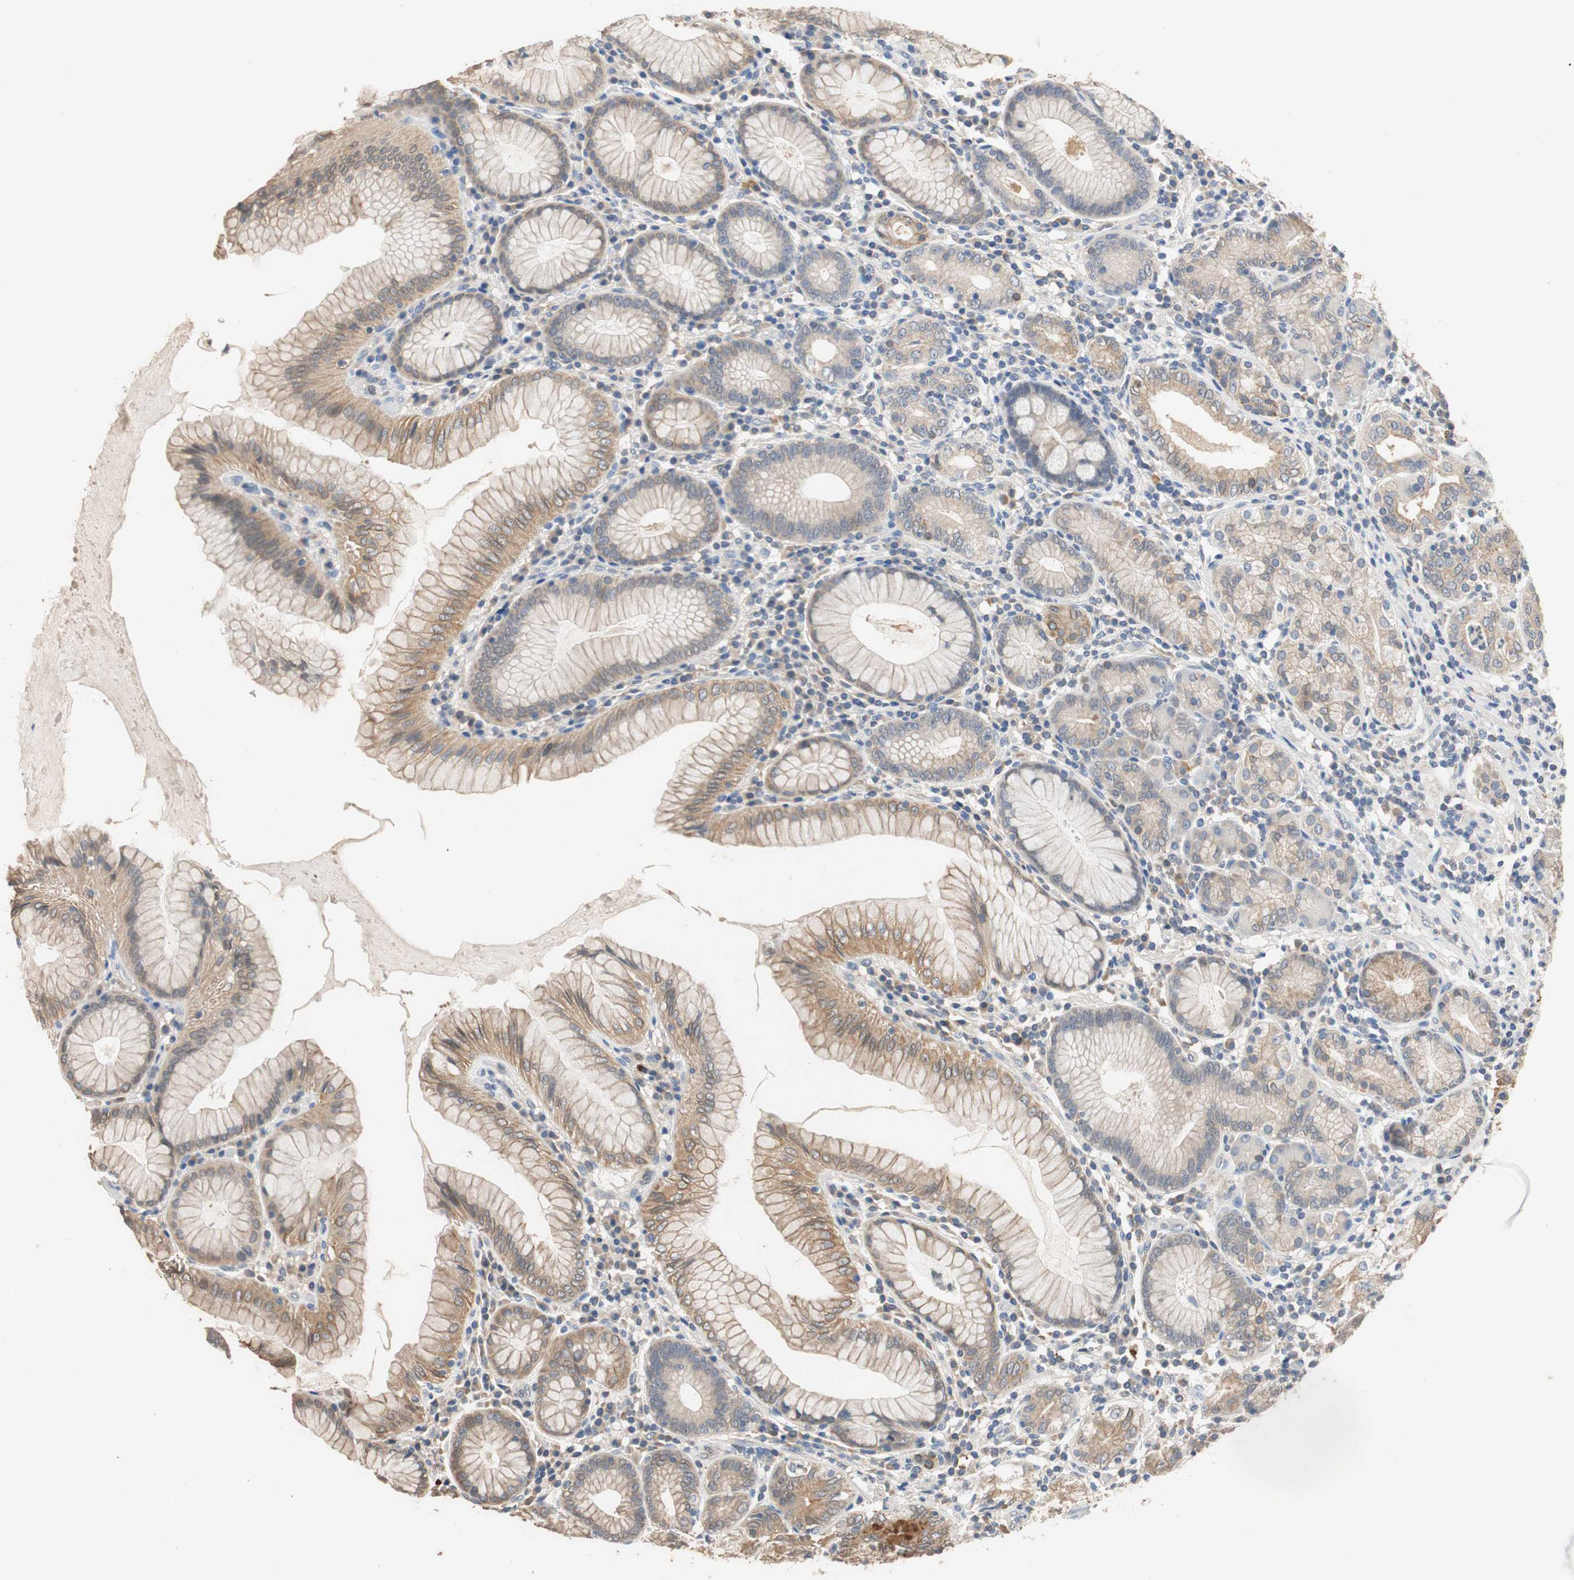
{"staining": {"intensity": "moderate", "quantity": ">75%", "location": "cytoplasmic/membranous"}, "tissue": "stomach", "cell_type": "Glandular cells", "image_type": "normal", "snomed": [{"axis": "morphology", "description": "Normal tissue, NOS"}, {"axis": "topography", "description": "Stomach, lower"}], "caption": "This image shows normal stomach stained with IHC to label a protein in brown. The cytoplasmic/membranous of glandular cells show moderate positivity for the protein. Nuclei are counter-stained blue.", "gene": "ADAP1", "patient": {"sex": "female", "age": 76}}